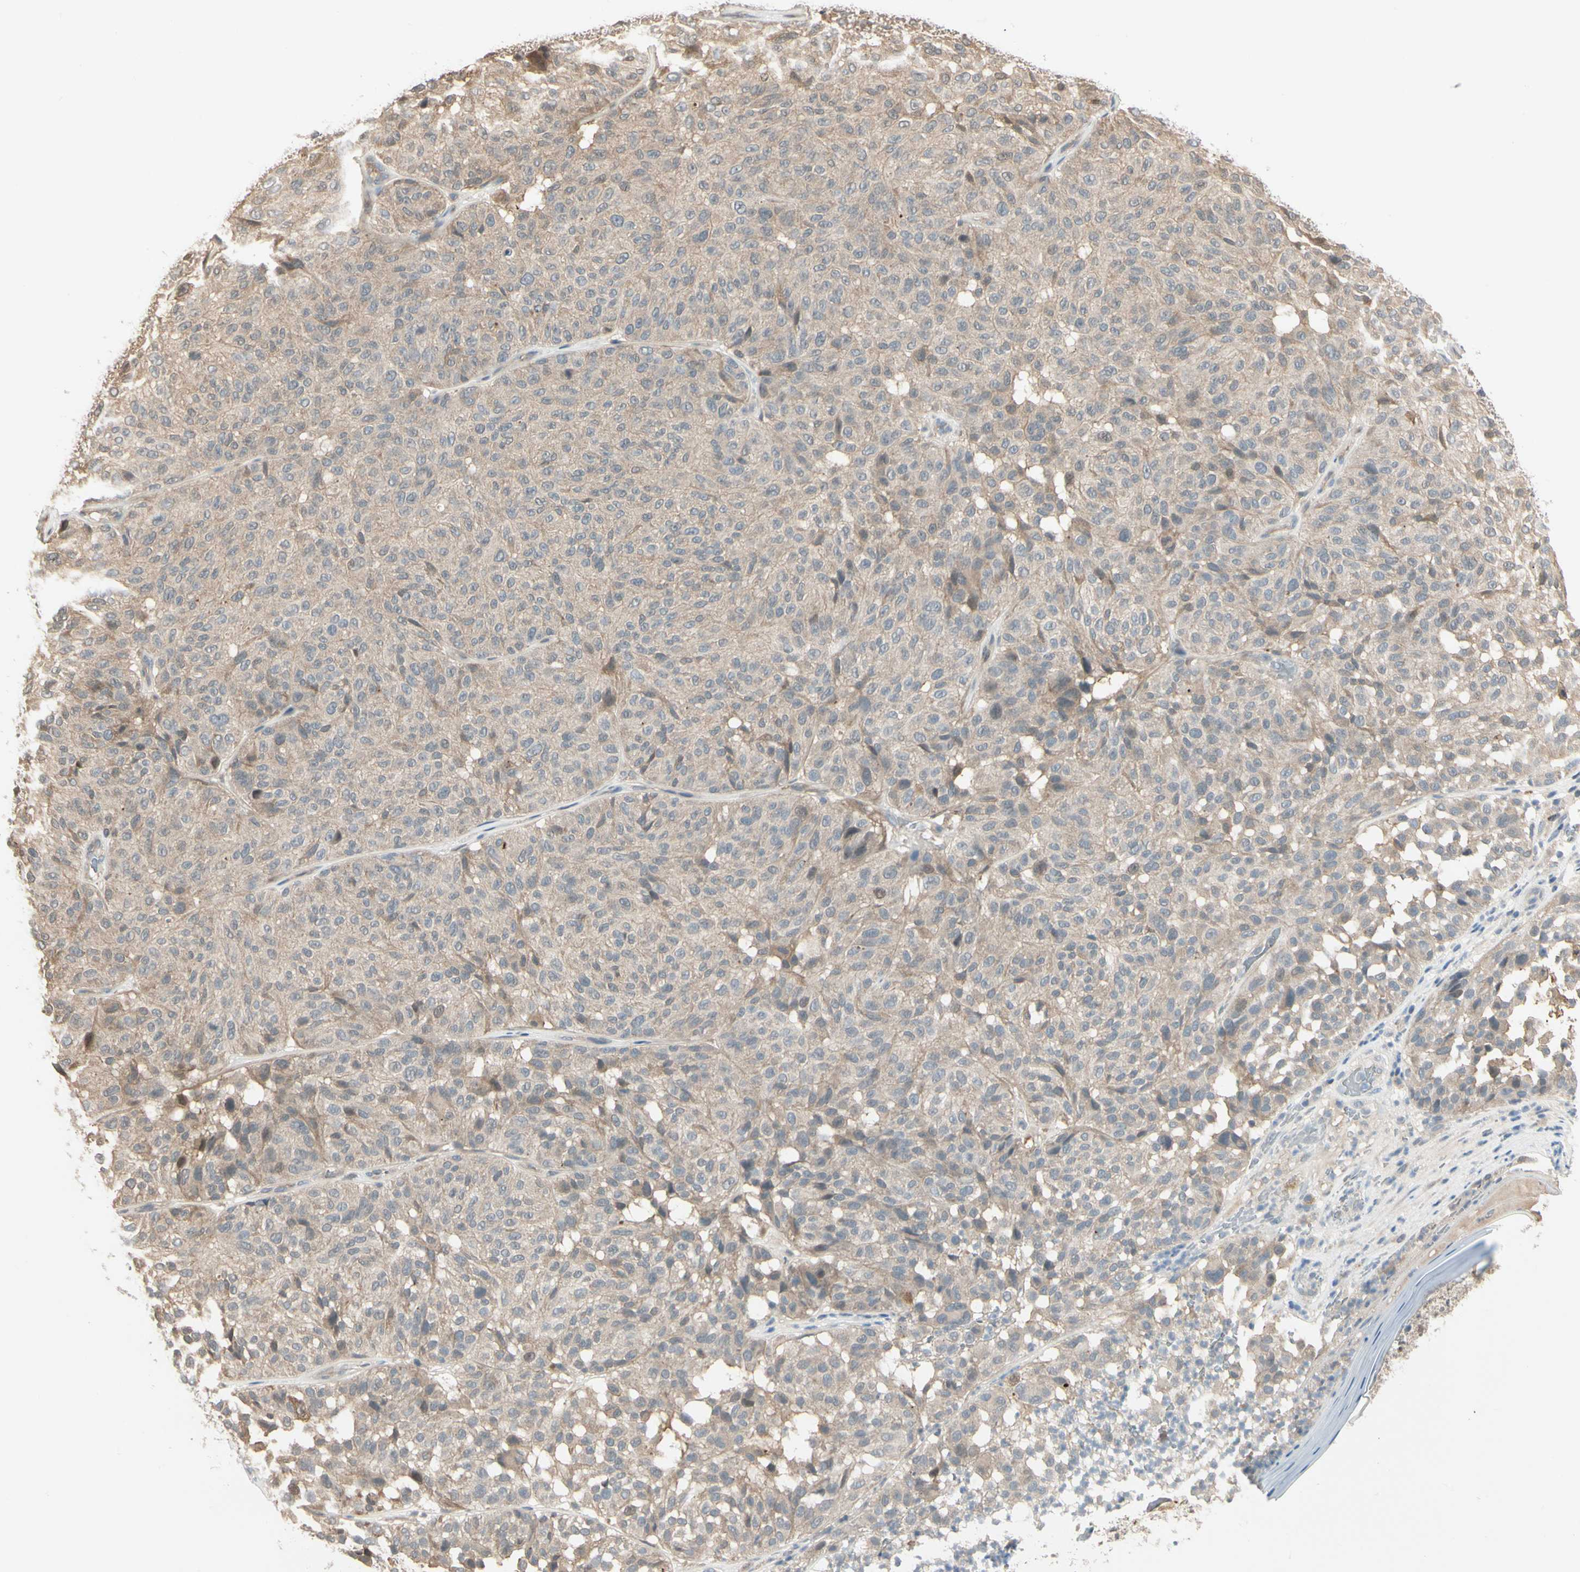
{"staining": {"intensity": "weak", "quantity": ">75%", "location": "cytoplasmic/membranous"}, "tissue": "melanoma", "cell_type": "Tumor cells", "image_type": "cancer", "snomed": [{"axis": "morphology", "description": "Malignant melanoma, NOS"}, {"axis": "topography", "description": "Skin"}], "caption": "Malignant melanoma stained for a protein (brown) shows weak cytoplasmic/membranous positive staining in approximately >75% of tumor cells.", "gene": "EVC", "patient": {"sex": "female", "age": 46}}